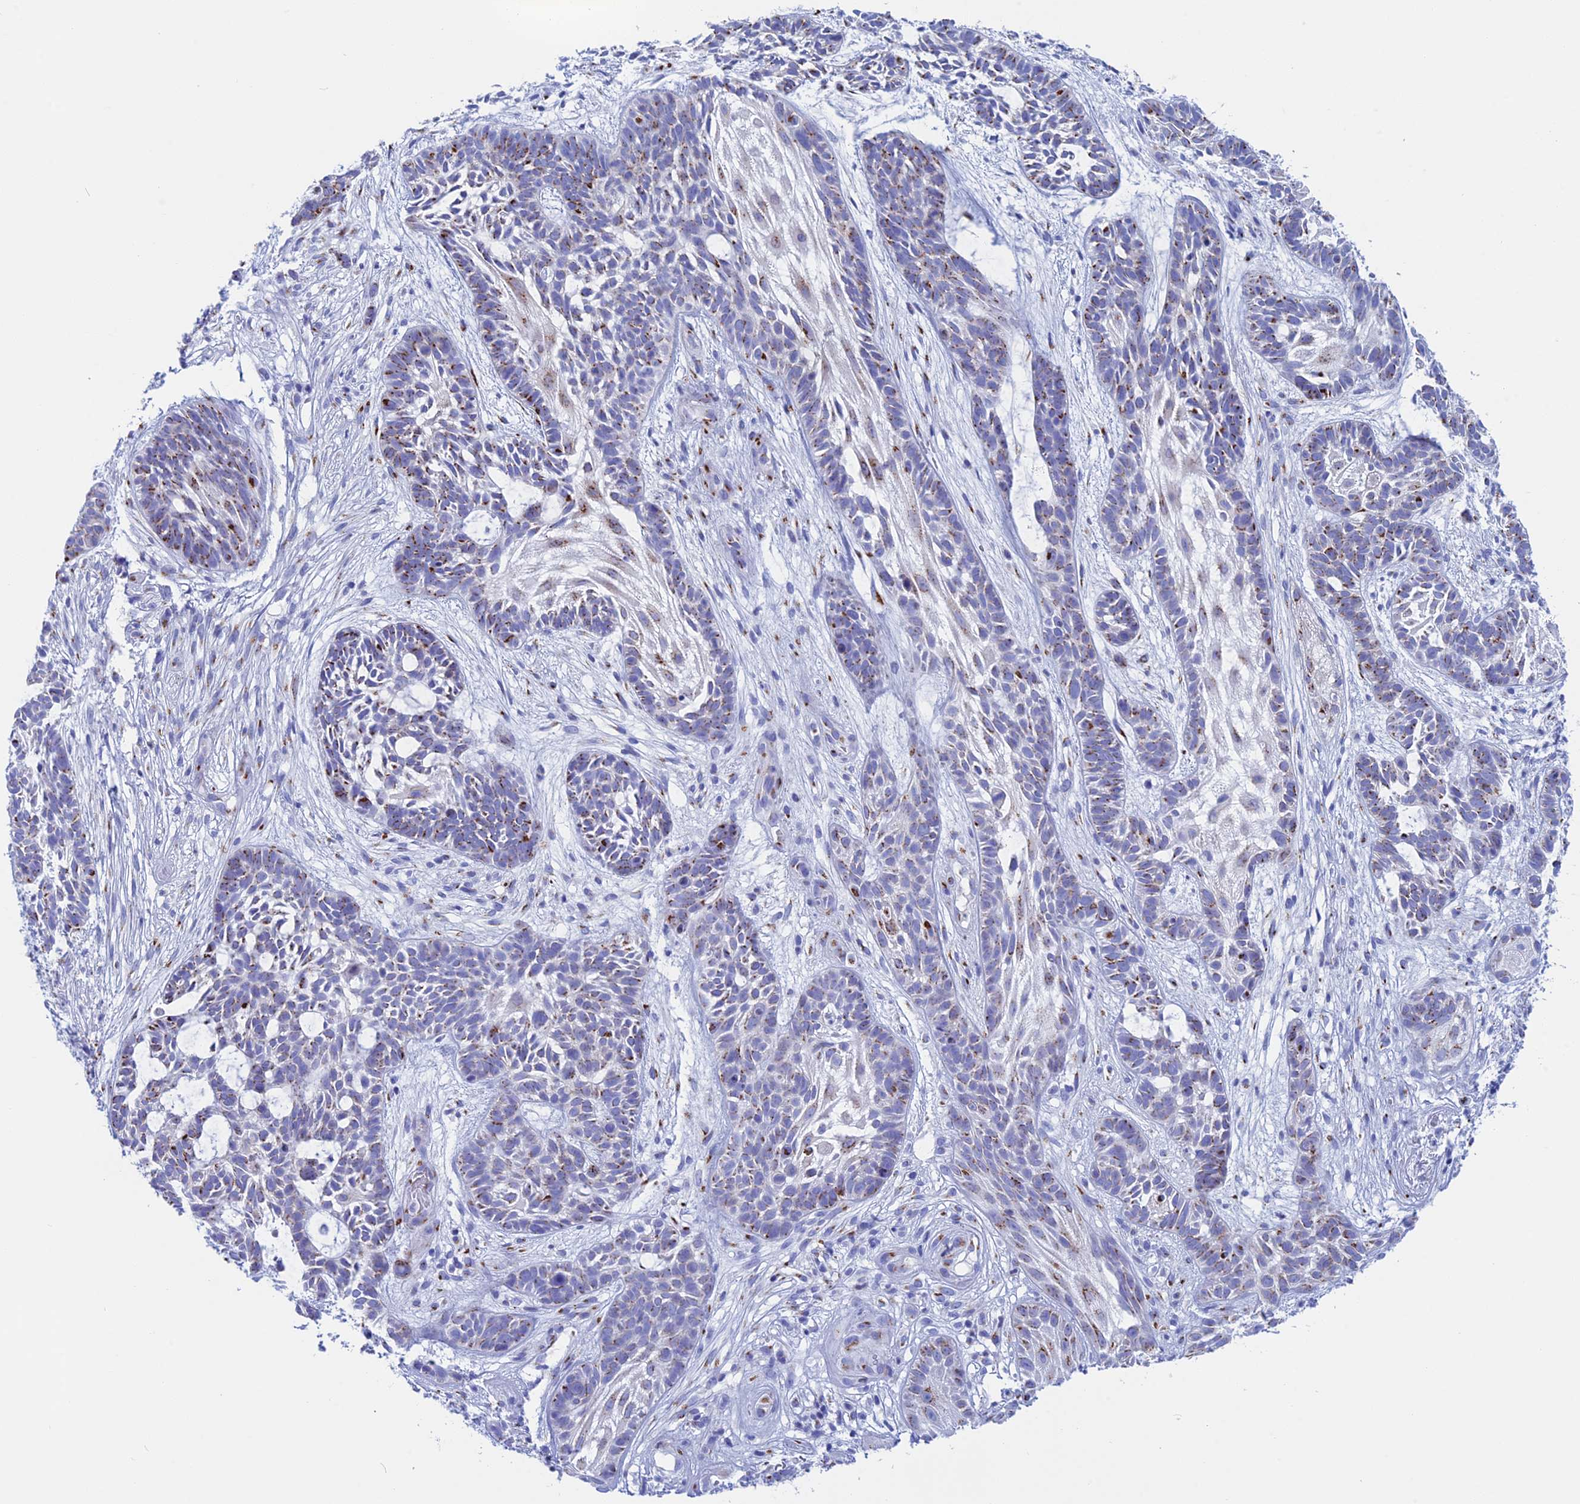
{"staining": {"intensity": "moderate", "quantity": "25%-75%", "location": "cytoplasmic/membranous"}, "tissue": "skin cancer", "cell_type": "Tumor cells", "image_type": "cancer", "snomed": [{"axis": "morphology", "description": "Basal cell carcinoma"}, {"axis": "topography", "description": "Skin"}], "caption": "Tumor cells exhibit medium levels of moderate cytoplasmic/membranous positivity in about 25%-75% of cells in human skin basal cell carcinoma. The staining was performed using DAB (3,3'-diaminobenzidine), with brown indicating positive protein expression. Nuclei are stained blue with hematoxylin.", "gene": "ERICH4", "patient": {"sex": "male", "age": 89}}